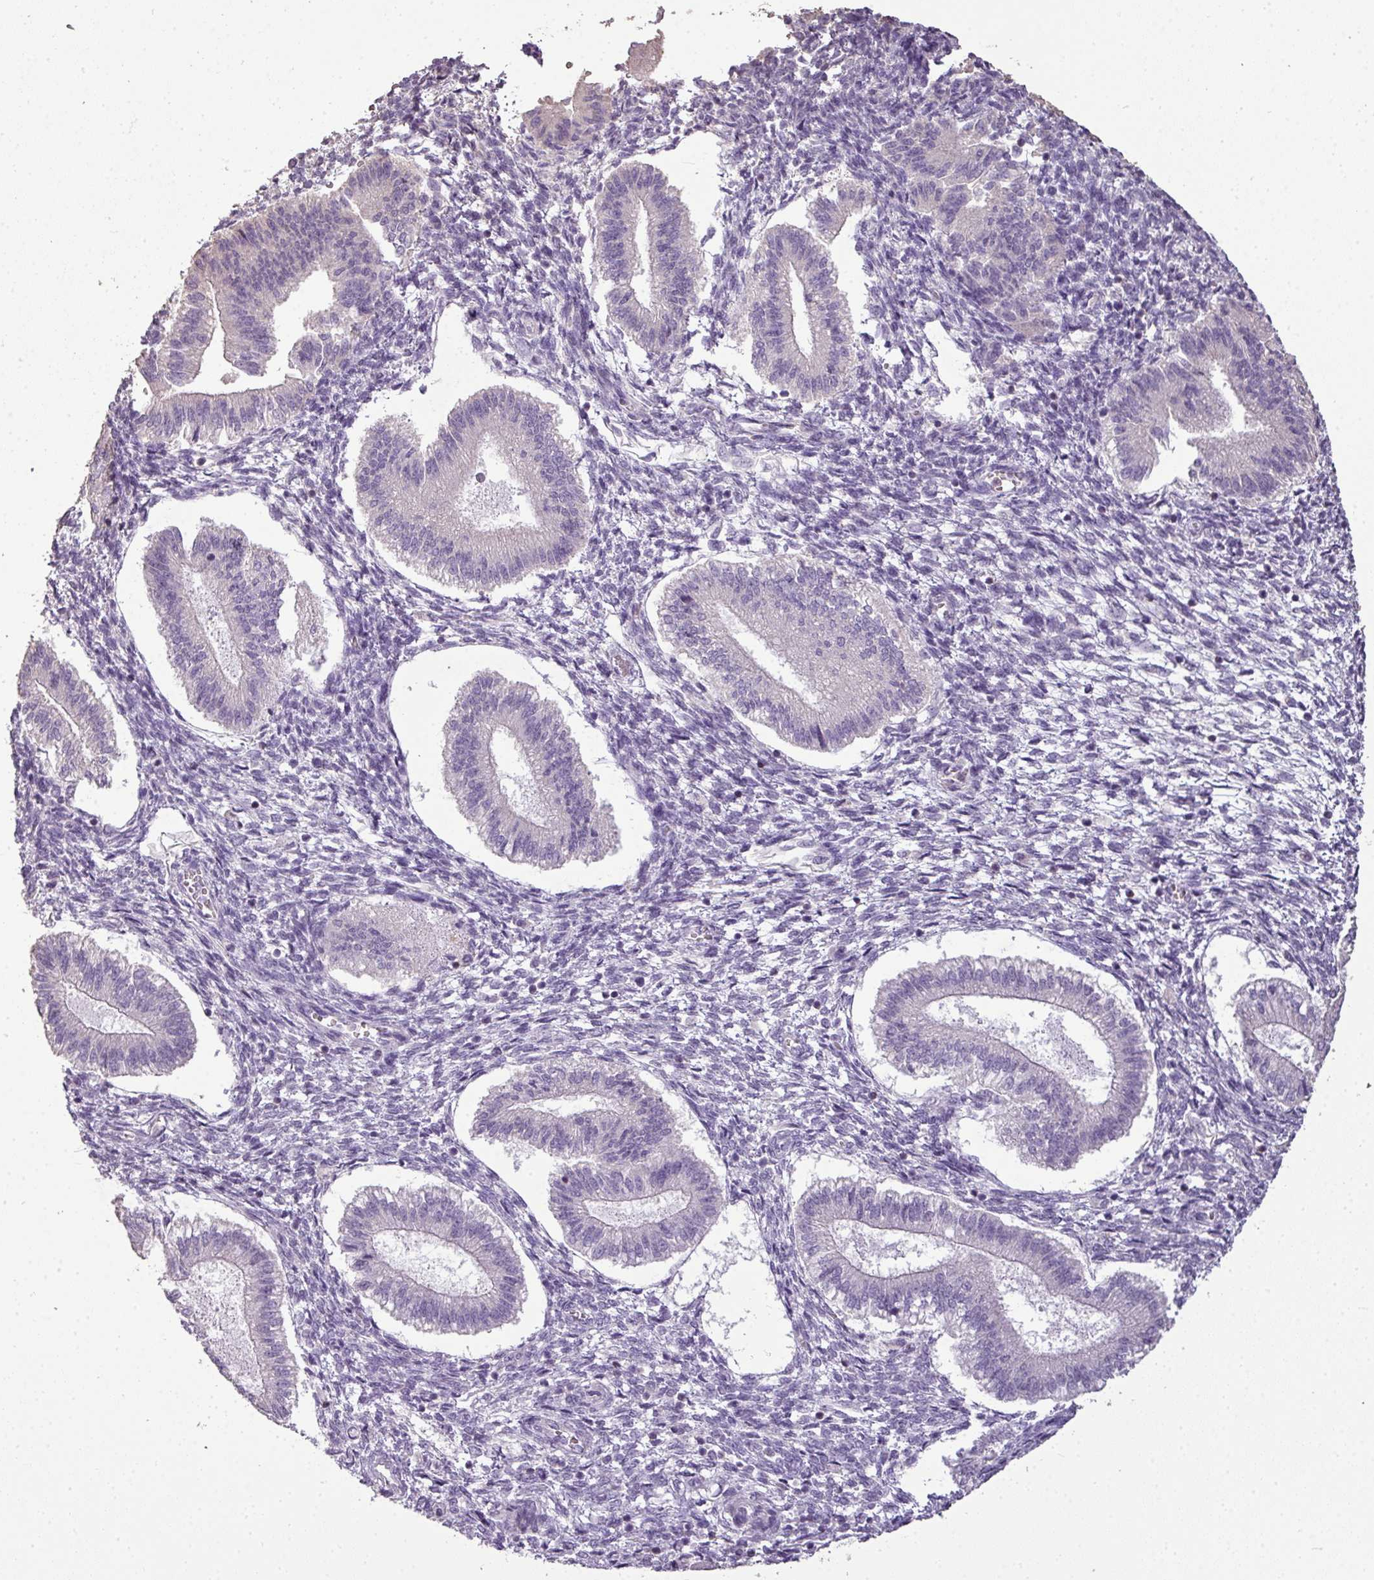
{"staining": {"intensity": "negative", "quantity": "none", "location": "none"}, "tissue": "endometrium", "cell_type": "Cells in endometrial stroma", "image_type": "normal", "snomed": [{"axis": "morphology", "description": "Normal tissue, NOS"}, {"axis": "topography", "description": "Endometrium"}], "caption": "The IHC micrograph has no significant positivity in cells in endometrial stroma of endometrium. (DAB IHC with hematoxylin counter stain).", "gene": "LY9", "patient": {"sex": "female", "age": 25}}